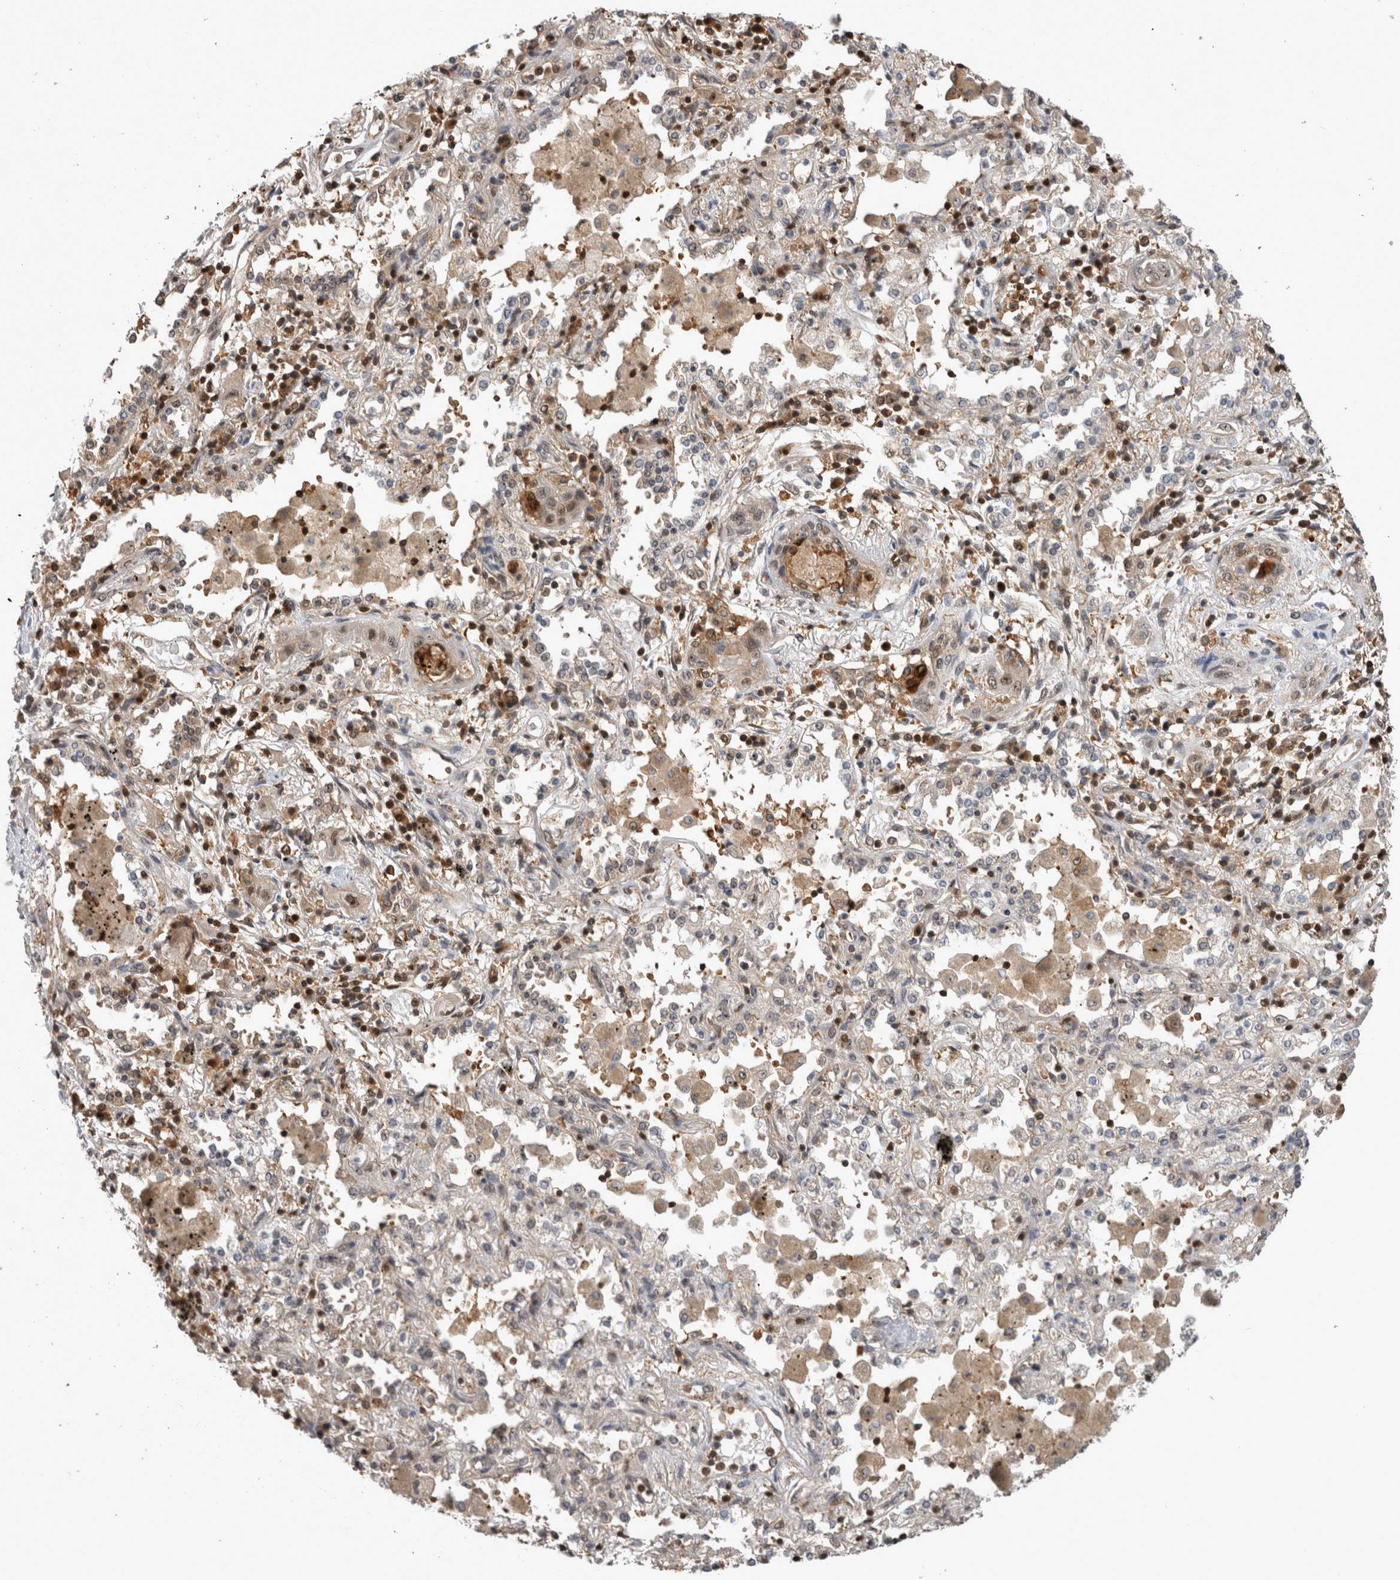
{"staining": {"intensity": "weak", "quantity": "25%-75%", "location": "cytoplasmic/membranous,nuclear"}, "tissue": "lung cancer", "cell_type": "Tumor cells", "image_type": "cancer", "snomed": [{"axis": "morphology", "description": "Squamous cell carcinoma, NOS"}, {"axis": "topography", "description": "Lung"}], "caption": "IHC histopathology image of squamous cell carcinoma (lung) stained for a protein (brown), which displays low levels of weak cytoplasmic/membranous and nuclear staining in approximately 25%-75% of tumor cells.", "gene": "TDRD7", "patient": {"sex": "female", "age": 47}}